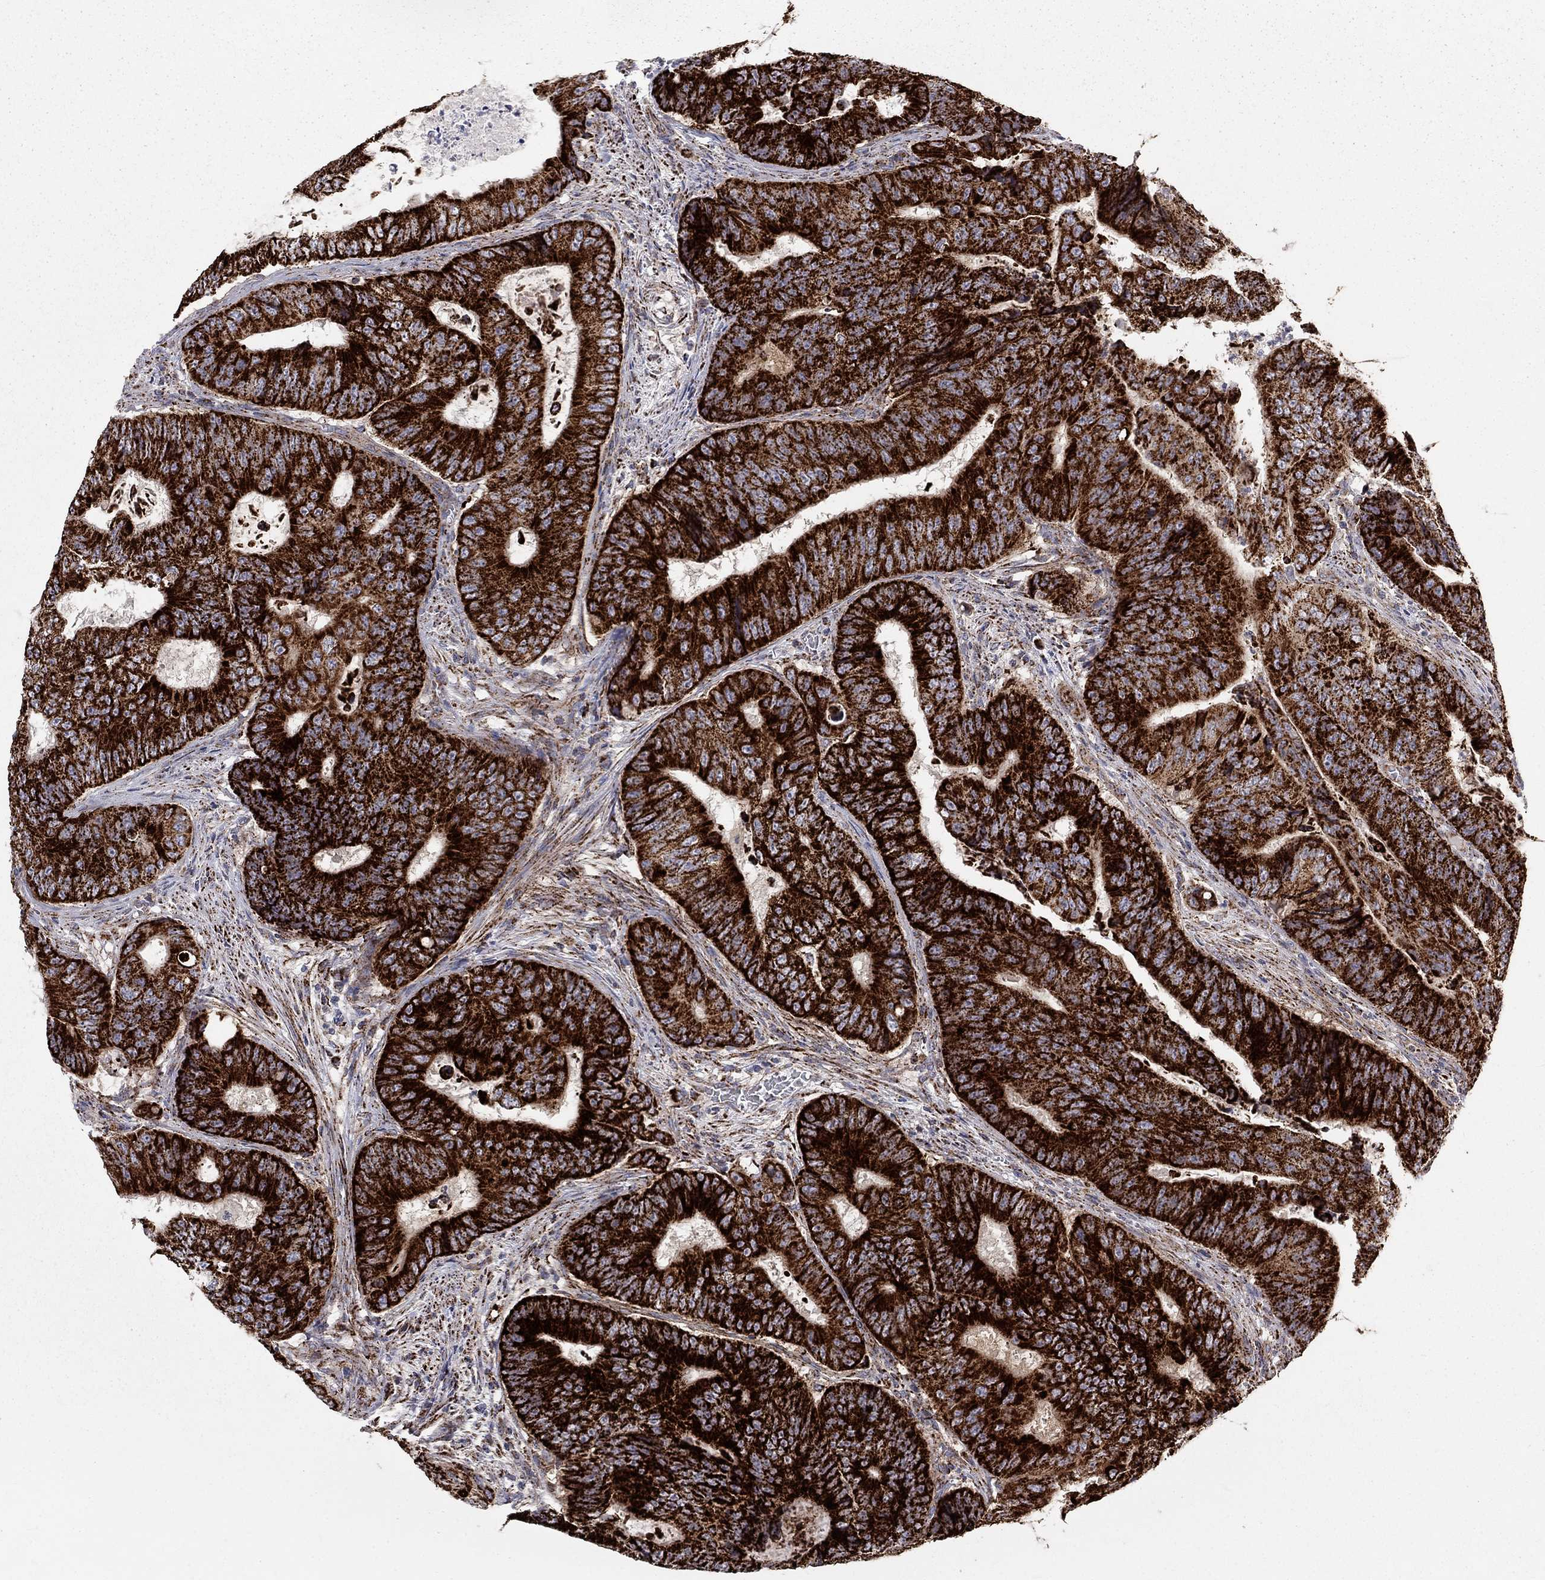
{"staining": {"intensity": "strong", "quantity": ">75%", "location": "cytoplasmic/membranous"}, "tissue": "colorectal cancer", "cell_type": "Tumor cells", "image_type": "cancer", "snomed": [{"axis": "morphology", "description": "Adenocarcinoma, NOS"}, {"axis": "topography", "description": "Colon"}], "caption": "There is high levels of strong cytoplasmic/membranous expression in tumor cells of colorectal adenocarcinoma, as demonstrated by immunohistochemical staining (brown color).", "gene": "ALDH1B1", "patient": {"sex": "female", "age": 48}}